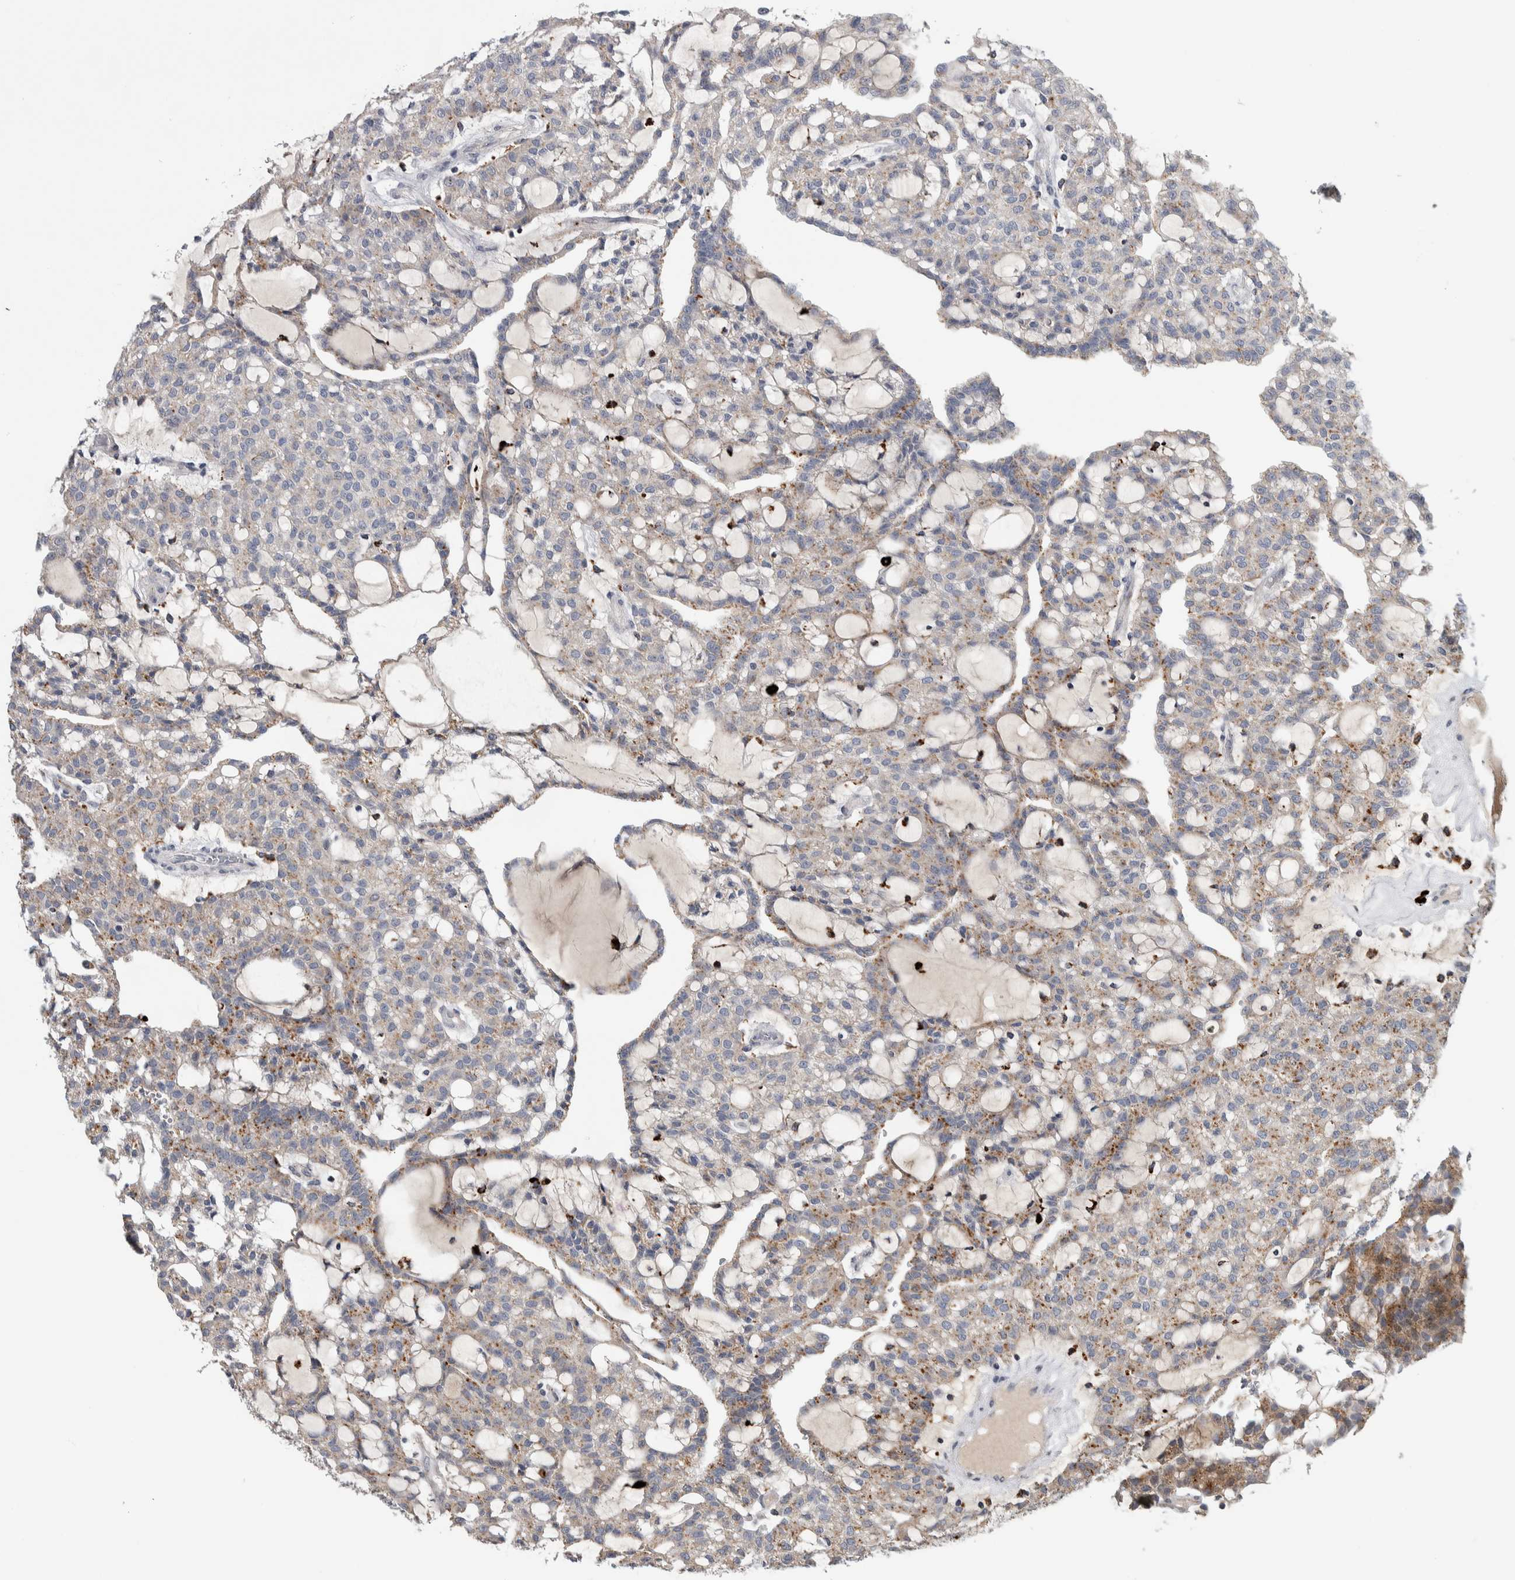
{"staining": {"intensity": "moderate", "quantity": "25%-75%", "location": "cytoplasmic/membranous"}, "tissue": "renal cancer", "cell_type": "Tumor cells", "image_type": "cancer", "snomed": [{"axis": "morphology", "description": "Adenocarcinoma, NOS"}, {"axis": "topography", "description": "Kidney"}], "caption": "Protein expression analysis of human adenocarcinoma (renal) reveals moderate cytoplasmic/membranous expression in approximately 25%-75% of tumor cells. The staining was performed using DAB to visualize the protein expression in brown, while the nuclei were stained in blue with hematoxylin (Magnification: 20x).", "gene": "FAM83G", "patient": {"sex": "male", "age": 63}}